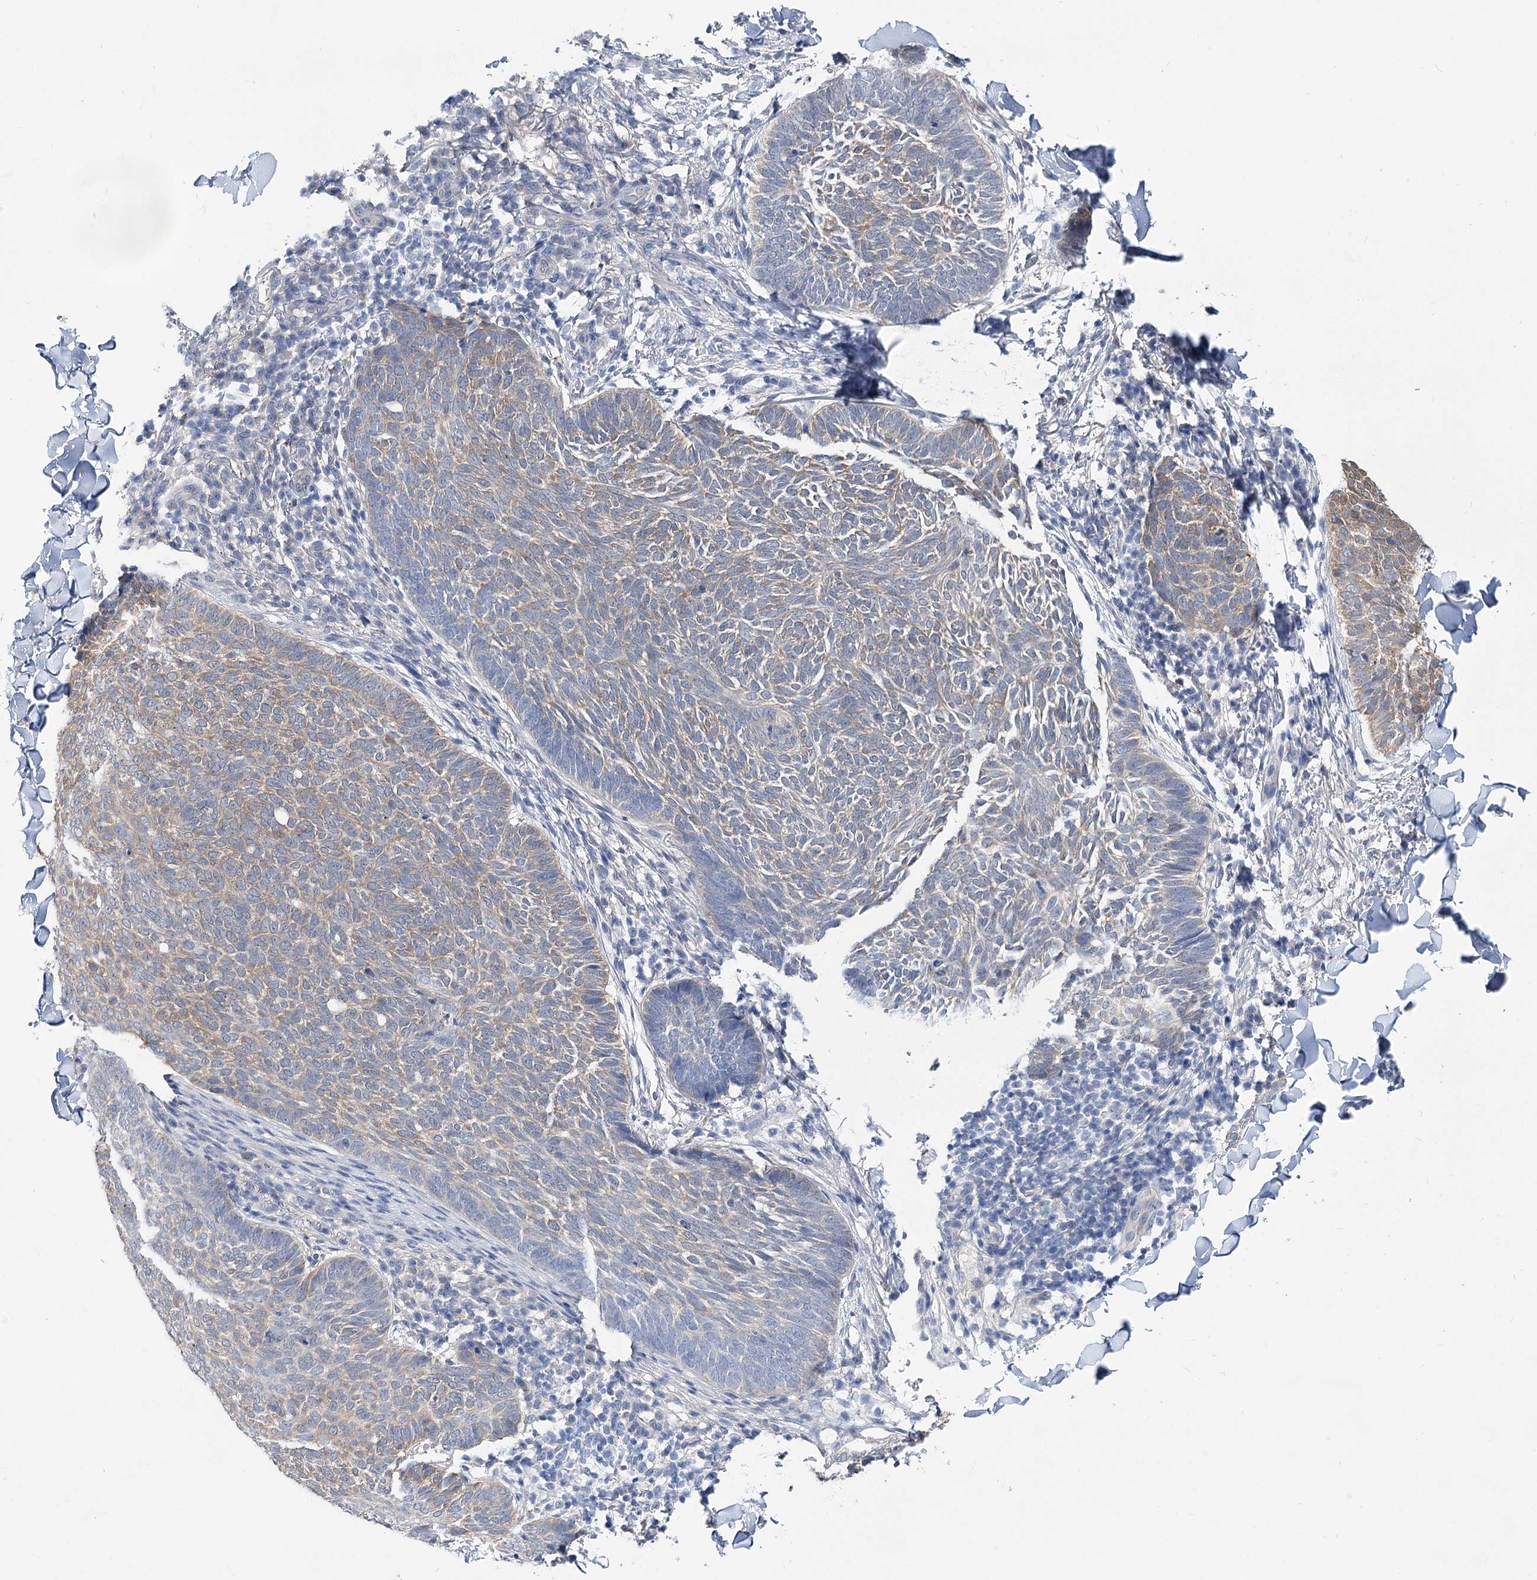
{"staining": {"intensity": "moderate", "quantity": "25%-75%", "location": "cytoplasmic/membranous"}, "tissue": "skin cancer", "cell_type": "Tumor cells", "image_type": "cancer", "snomed": [{"axis": "morphology", "description": "Normal tissue, NOS"}, {"axis": "morphology", "description": "Basal cell carcinoma"}, {"axis": "topography", "description": "Skin"}], "caption": "High-power microscopy captured an IHC image of skin basal cell carcinoma, revealing moderate cytoplasmic/membranous positivity in about 25%-75% of tumor cells.", "gene": "UGP2", "patient": {"sex": "male", "age": 50}}